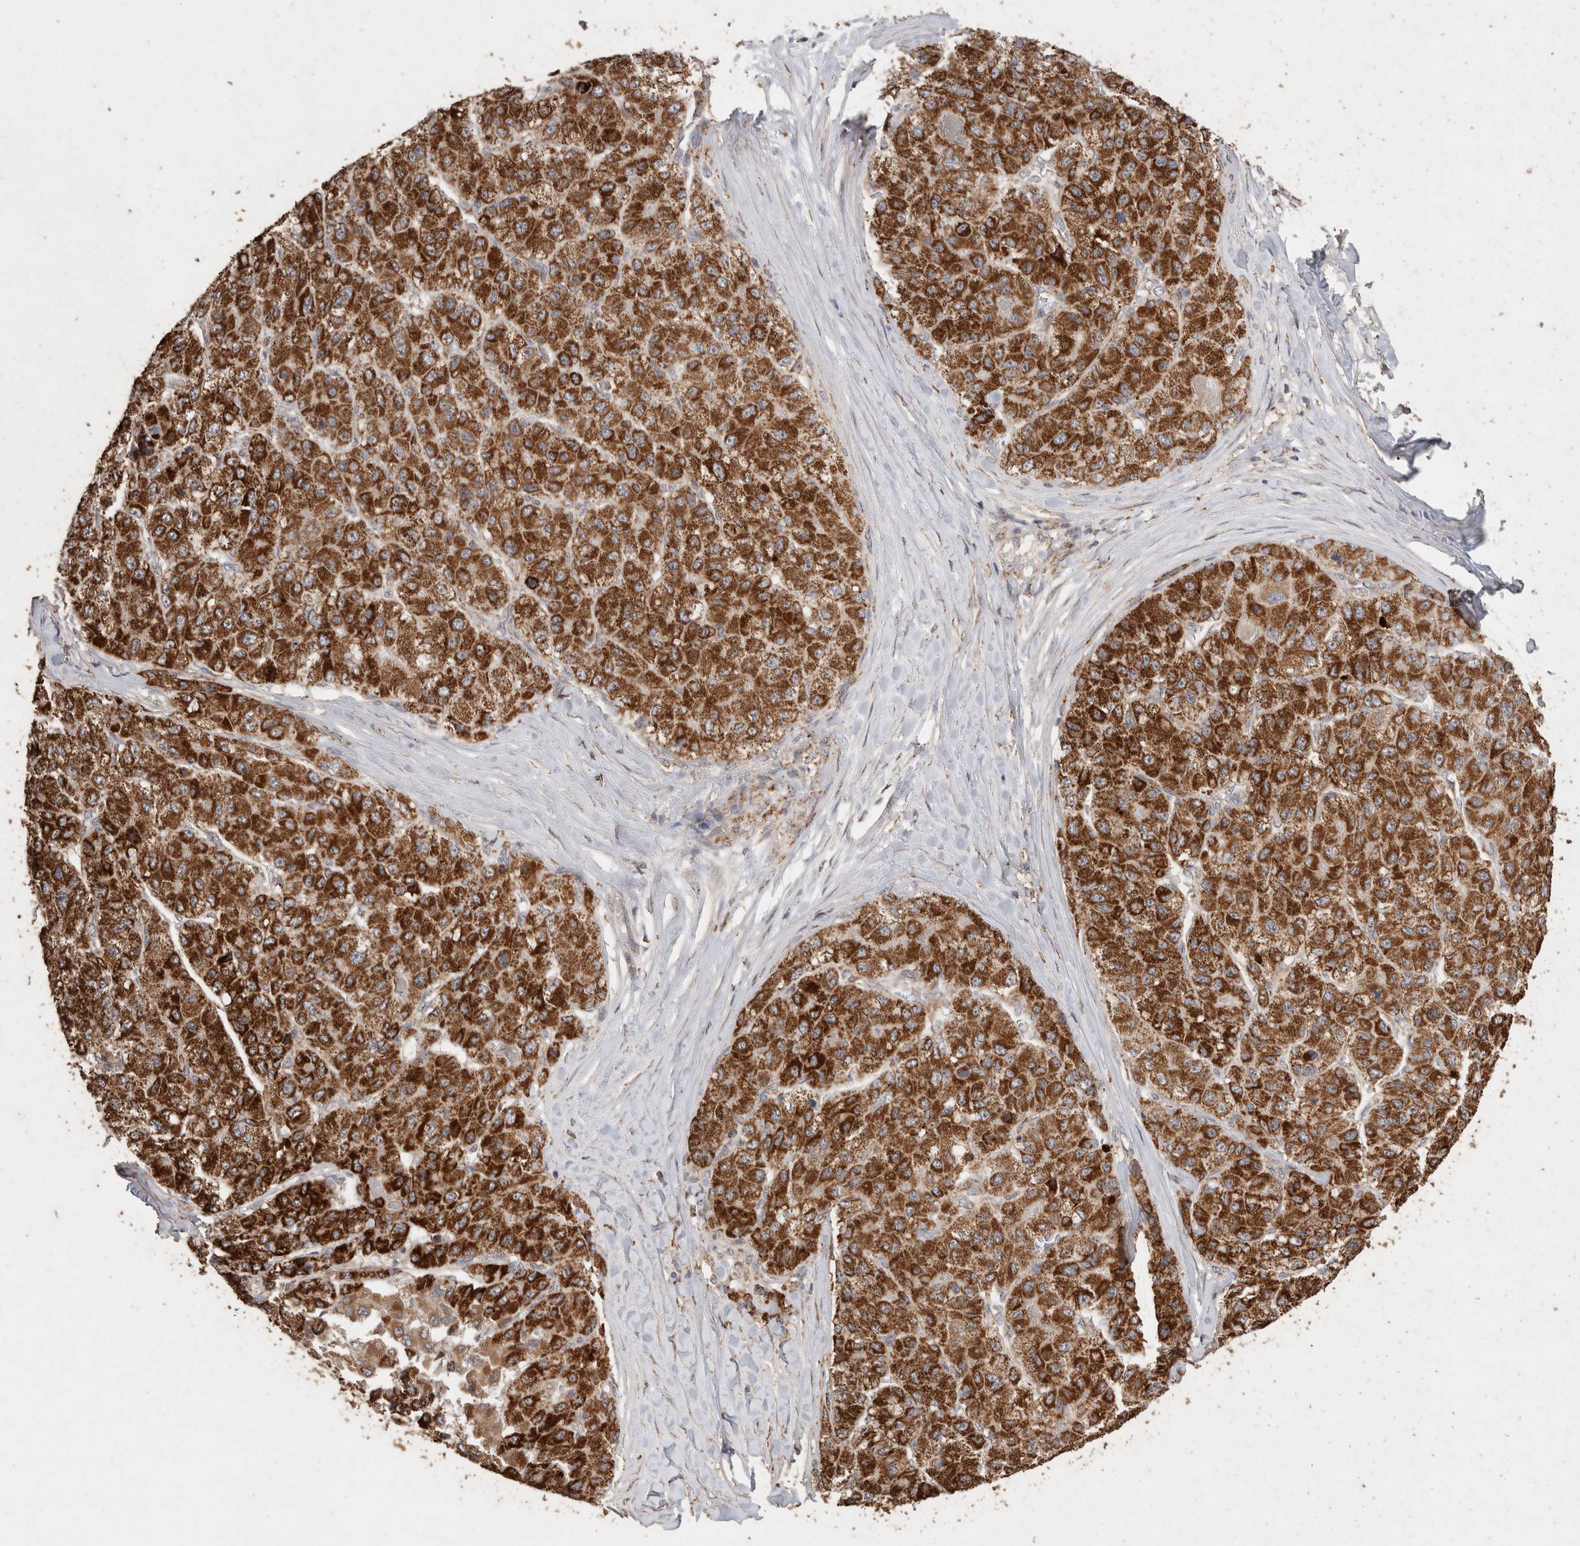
{"staining": {"intensity": "strong", "quantity": ">75%", "location": "cytoplasmic/membranous"}, "tissue": "liver cancer", "cell_type": "Tumor cells", "image_type": "cancer", "snomed": [{"axis": "morphology", "description": "Carcinoma, Hepatocellular, NOS"}, {"axis": "topography", "description": "Liver"}], "caption": "Tumor cells exhibit high levels of strong cytoplasmic/membranous positivity in about >75% of cells in liver cancer (hepatocellular carcinoma).", "gene": "ACADM", "patient": {"sex": "male", "age": 80}}